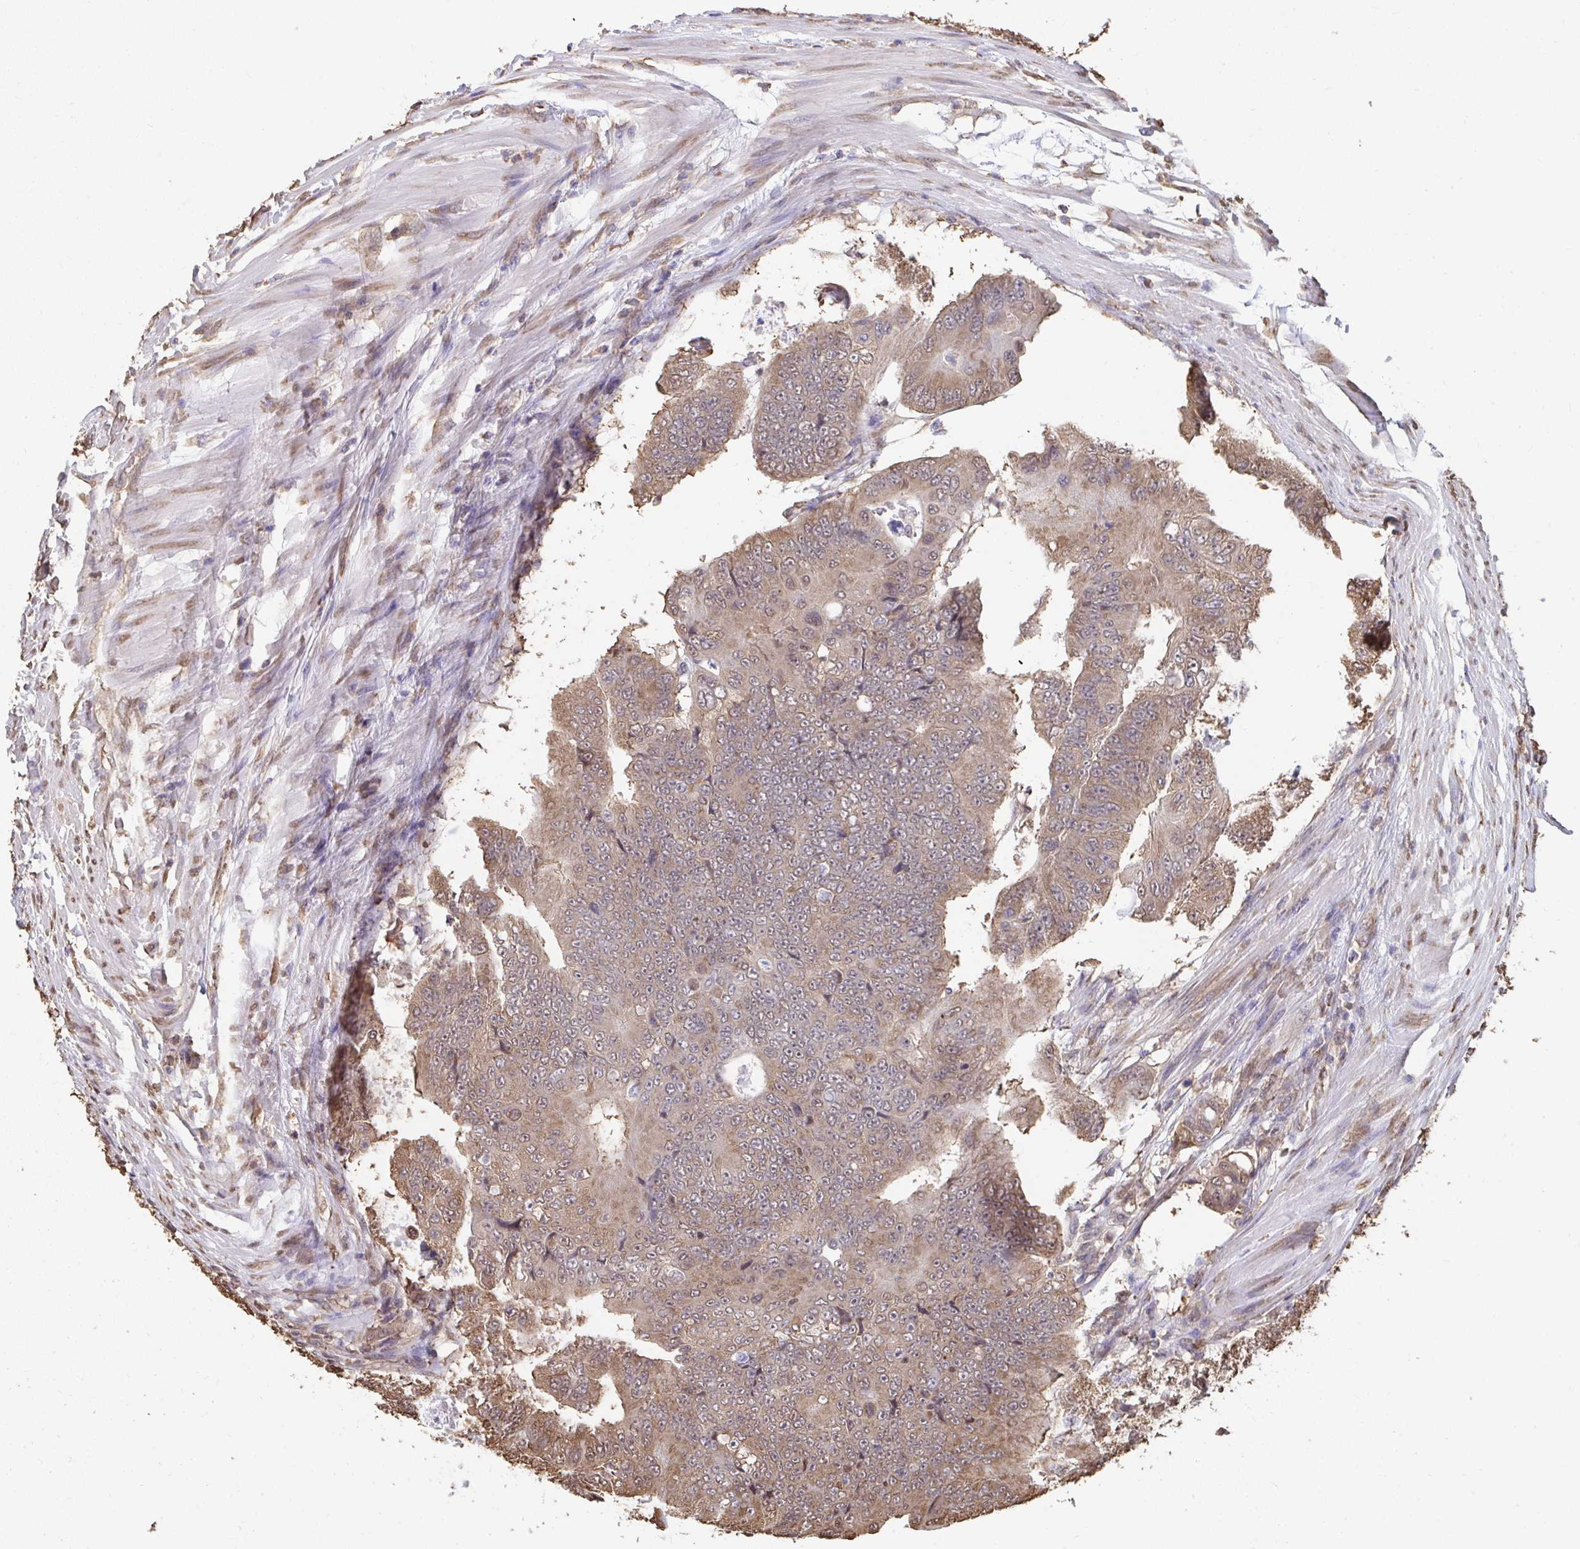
{"staining": {"intensity": "weak", "quantity": ">75%", "location": "nuclear"}, "tissue": "colorectal cancer", "cell_type": "Tumor cells", "image_type": "cancer", "snomed": [{"axis": "morphology", "description": "Adenocarcinoma, NOS"}, {"axis": "topography", "description": "Colon"}], "caption": "High-power microscopy captured an immunohistochemistry (IHC) photomicrograph of colorectal adenocarcinoma, revealing weak nuclear staining in about >75% of tumor cells.", "gene": "SYNCRIP", "patient": {"sex": "female", "age": 48}}